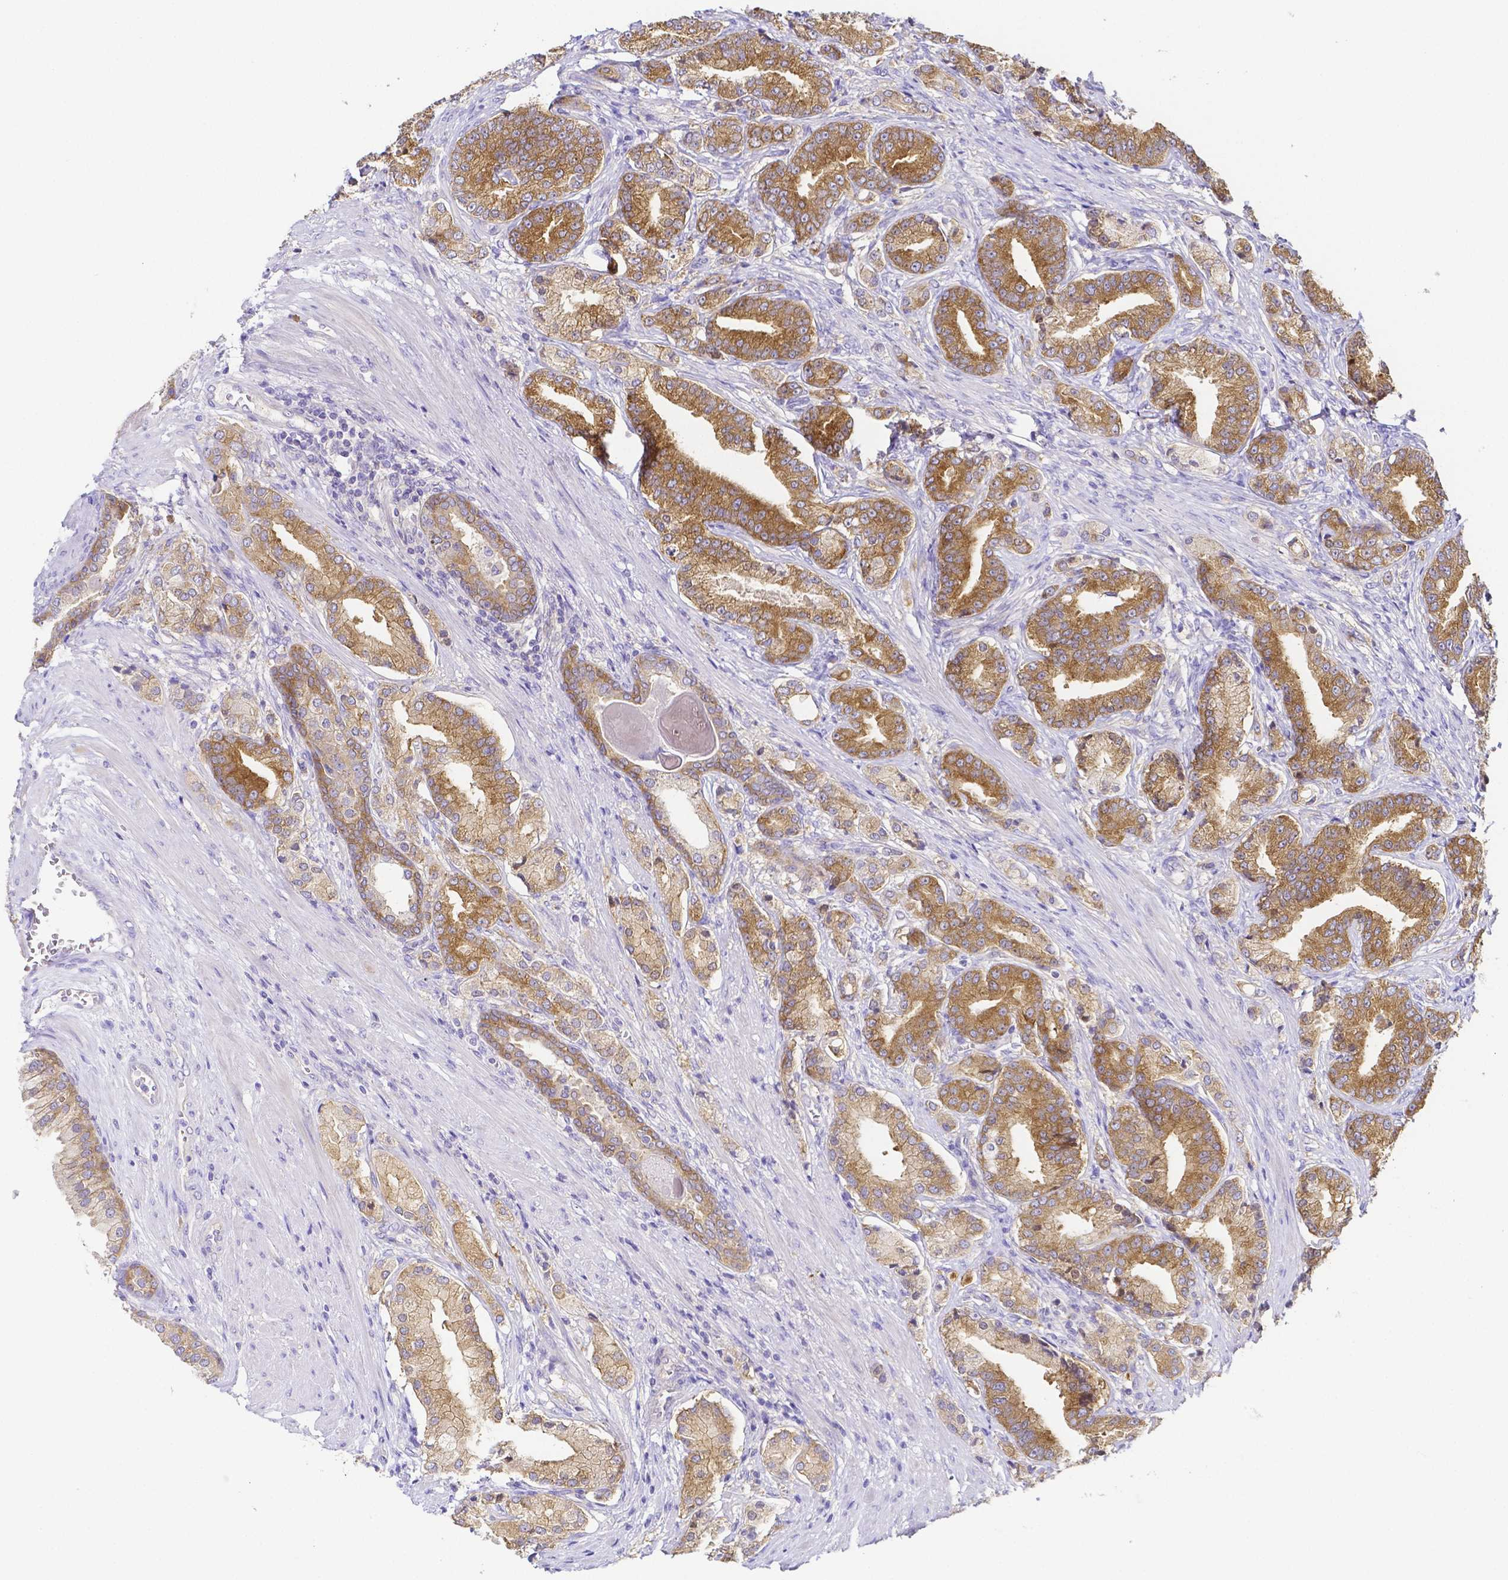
{"staining": {"intensity": "moderate", "quantity": ">75%", "location": "cytoplasmic/membranous"}, "tissue": "prostate cancer", "cell_type": "Tumor cells", "image_type": "cancer", "snomed": [{"axis": "morphology", "description": "Adenocarcinoma, High grade"}, {"axis": "topography", "description": "Prostate and seminal vesicle, NOS"}], "caption": "Tumor cells show moderate cytoplasmic/membranous positivity in approximately >75% of cells in prostate cancer.", "gene": "PKP3", "patient": {"sex": "male", "age": 61}}